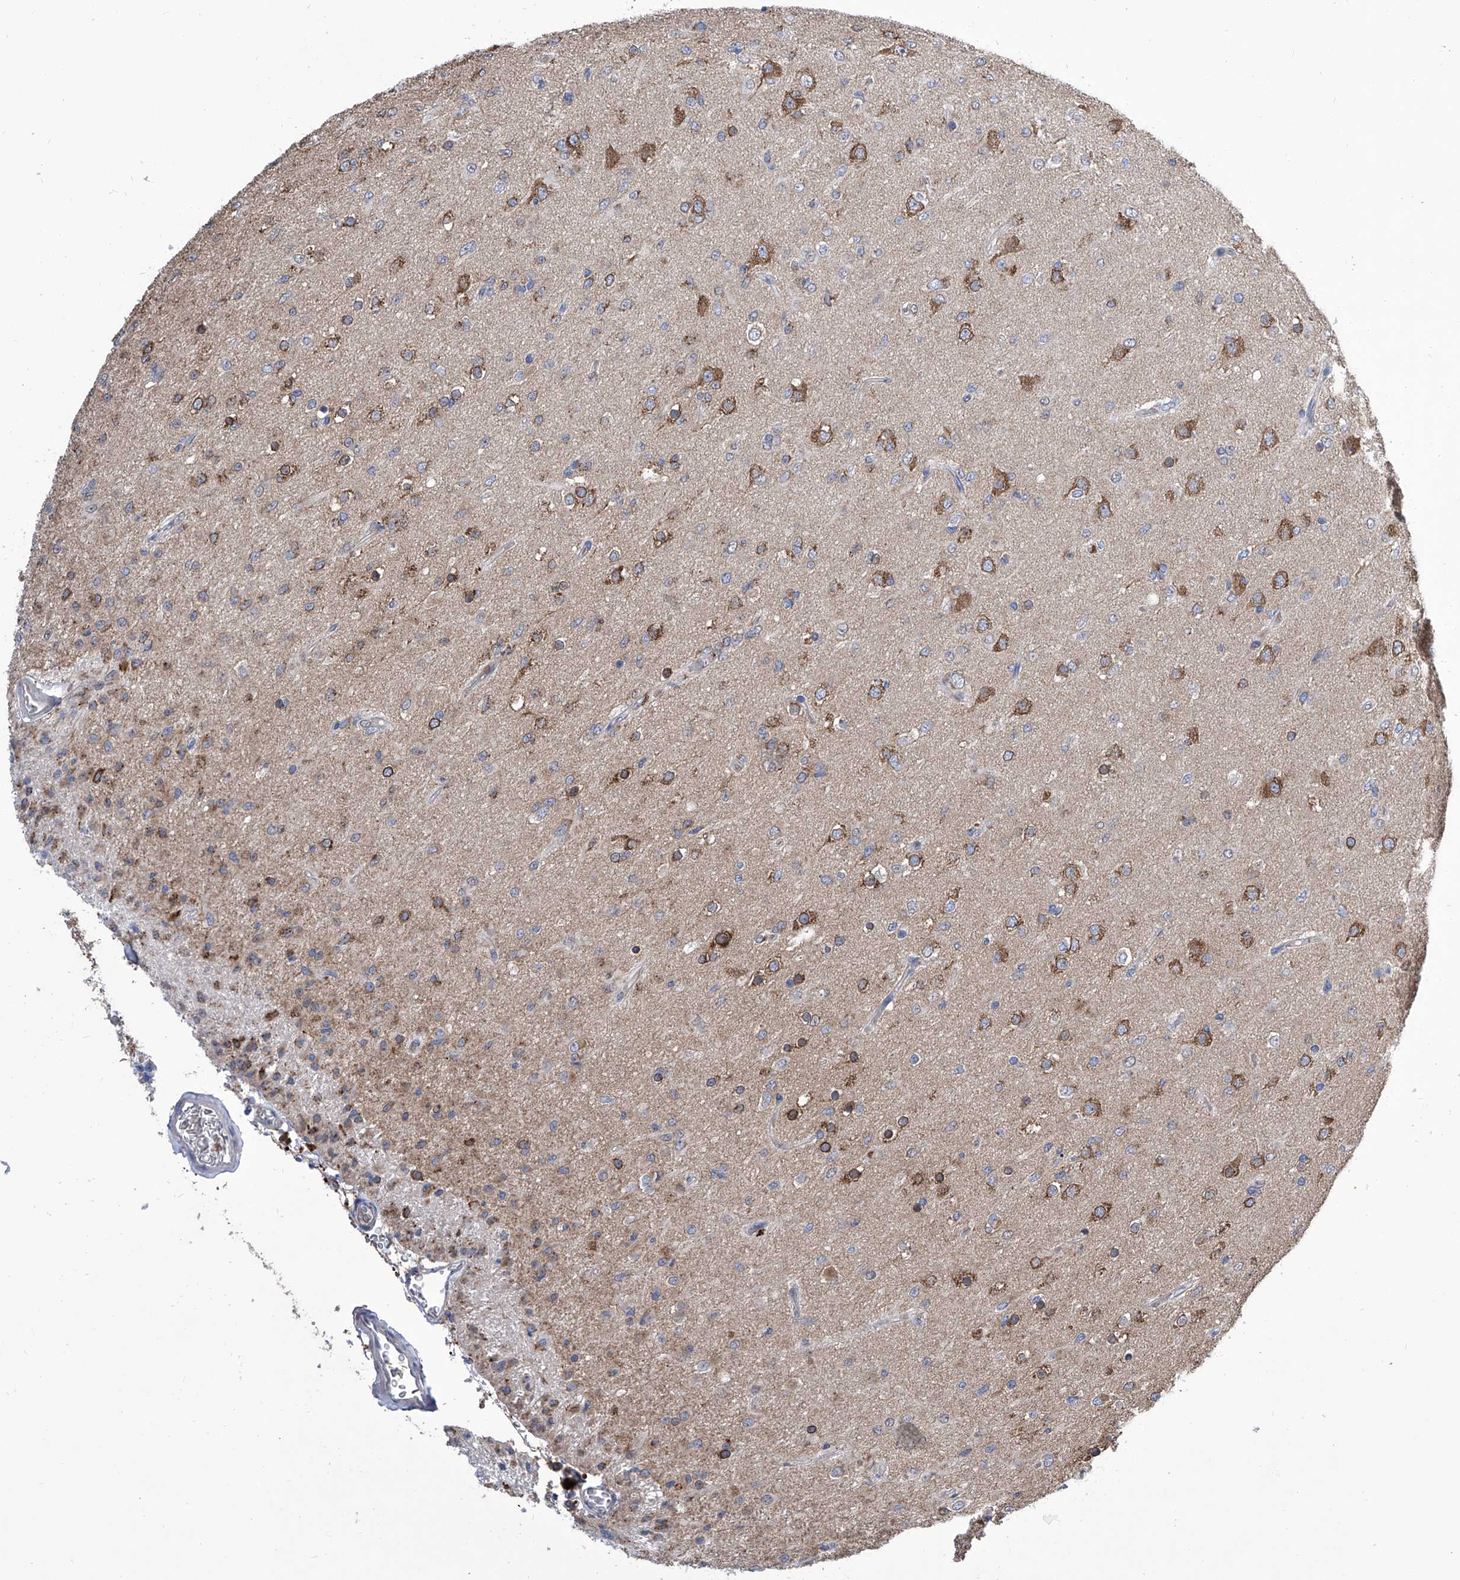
{"staining": {"intensity": "moderate", "quantity": "<25%", "location": "cytoplasmic/membranous"}, "tissue": "glioma", "cell_type": "Tumor cells", "image_type": "cancer", "snomed": [{"axis": "morphology", "description": "Glioma, malignant, Low grade"}, {"axis": "topography", "description": "Brain"}], "caption": "Immunohistochemistry (DAB (3,3'-diaminobenzidine)) staining of human glioma displays moderate cytoplasmic/membranous protein positivity in about <25% of tumor cells.", "gene": "TJAP1", "patient": {"sex": "male", "age": 65}}